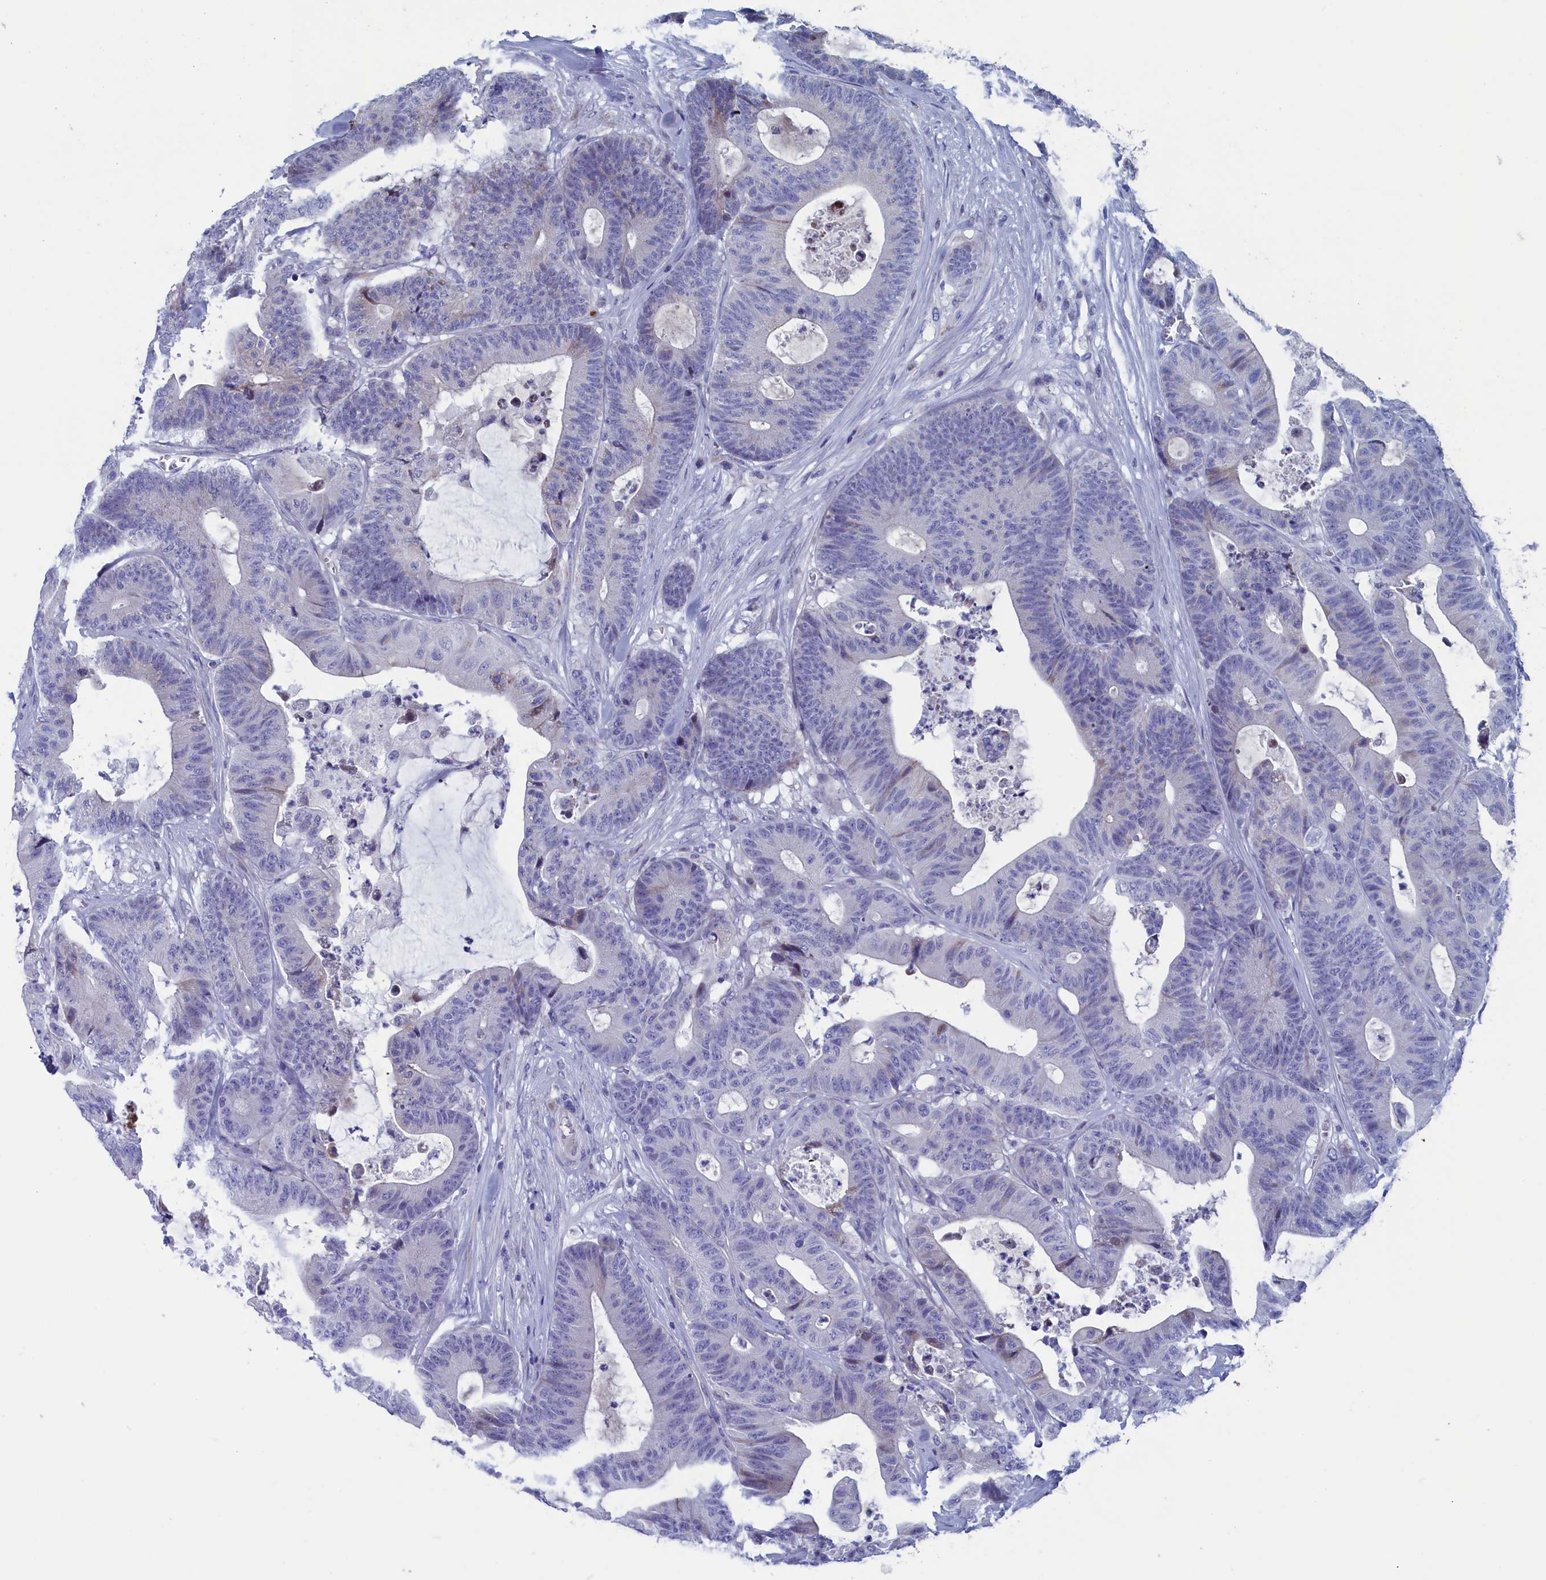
{"staining": {"intensity": "negative", "quantity": "none", "location": "none"}, "tissue": "colorectal cancer", "cell_type": "Tumor cells", "image_type": "cancer", "snomed": [{"axis": "morphology", "description": "Adenocarcinoma, NOS"}, {"axis": "topography", "description": "Colon"}], "caption": "Tumor cells are negative for protein expression in human colorectal cancer.", "gene": "NIBAN3", "patient": {"sex": "female", "age": 84}}